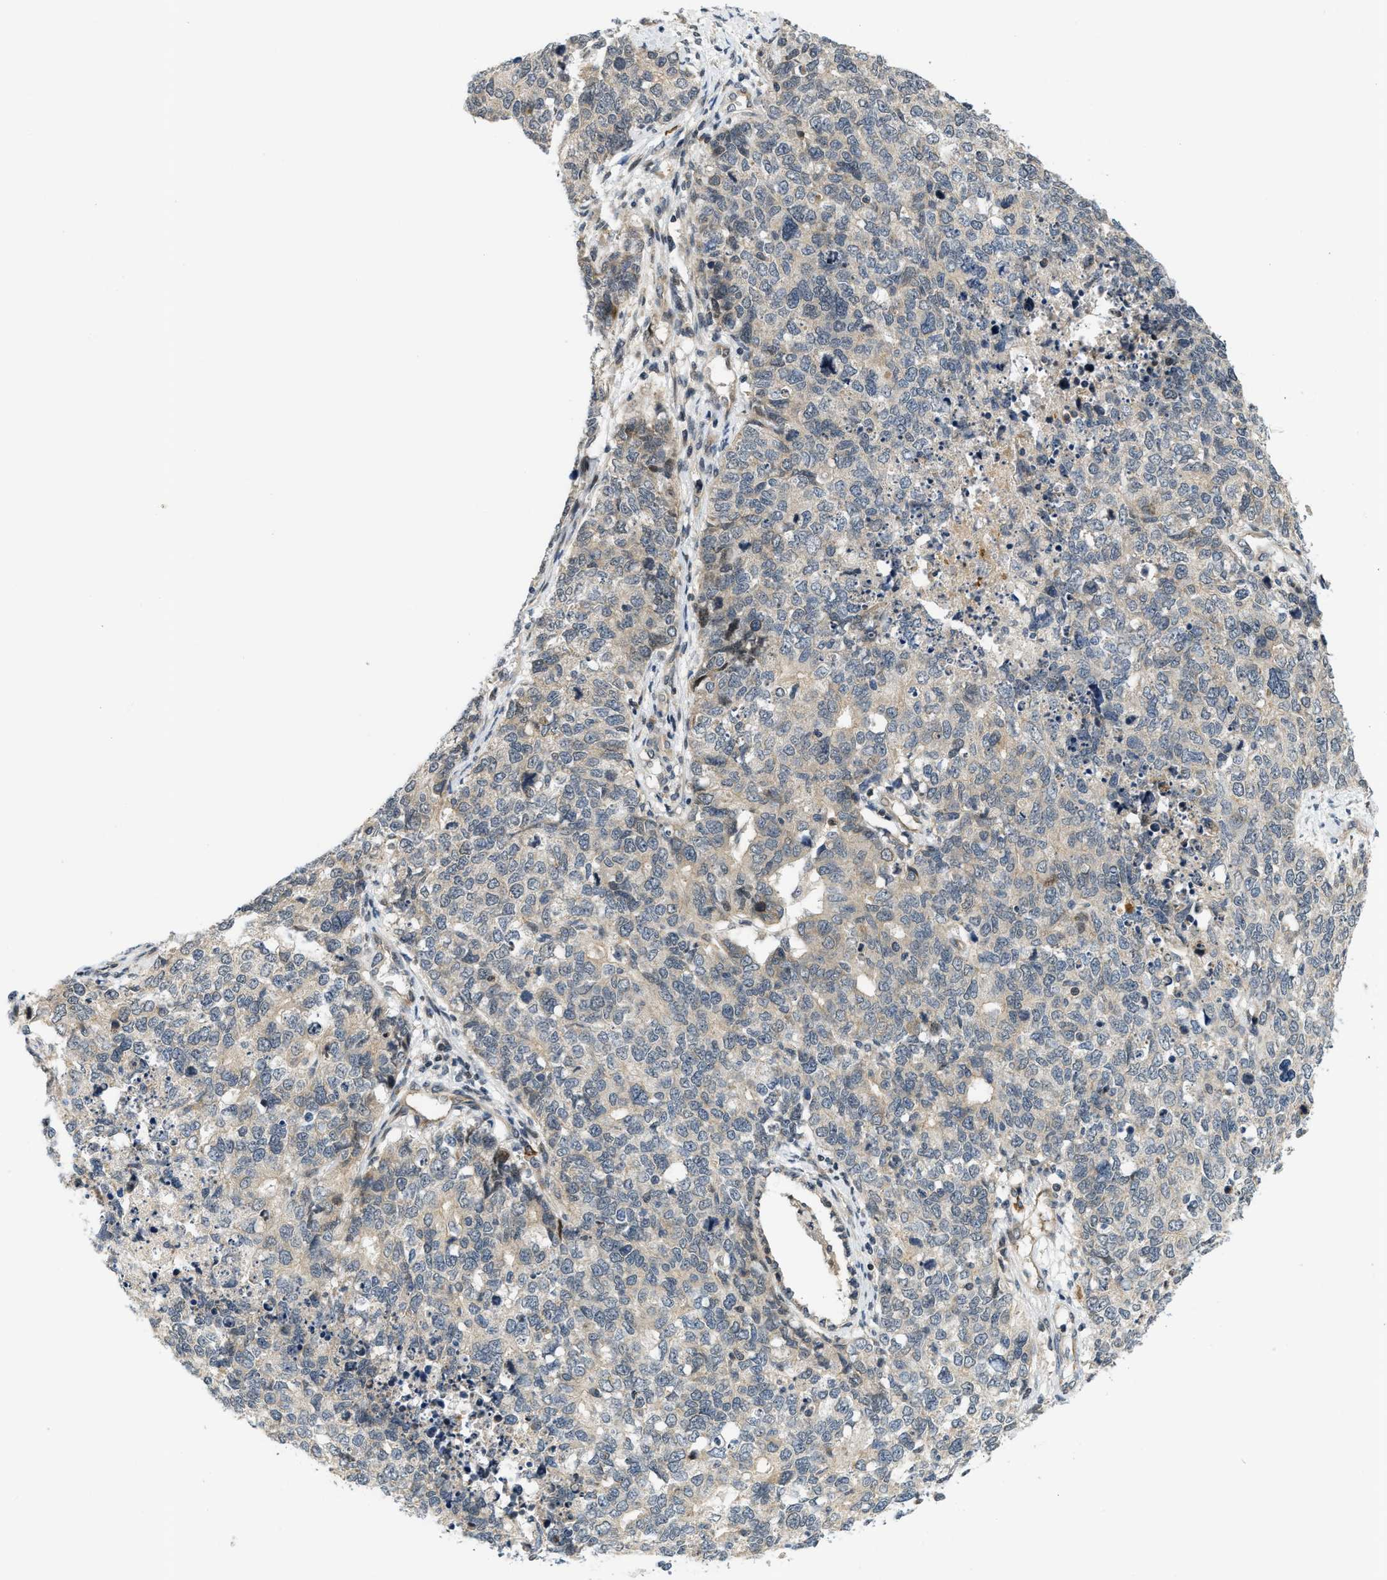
{"staining": {"intensity": "weak", "quantity": "<25%", "location": "cytoplasmic/membranous"}, "tissue": "cervical cancer", "cell_type": "Tumor cells", "image_type": "cancer", "snomed": [{"axis": "morphology", "description": "Squamous cell carcinoma, NOS"}, {"axis": "topography", "description": "Cervix"}], "caption": "Tumor cells are negative for protein expression in human squamous cell carcinoma (cervical).", "gene": "KMT2A", "patient": {"sex": "female", "age": 63}}